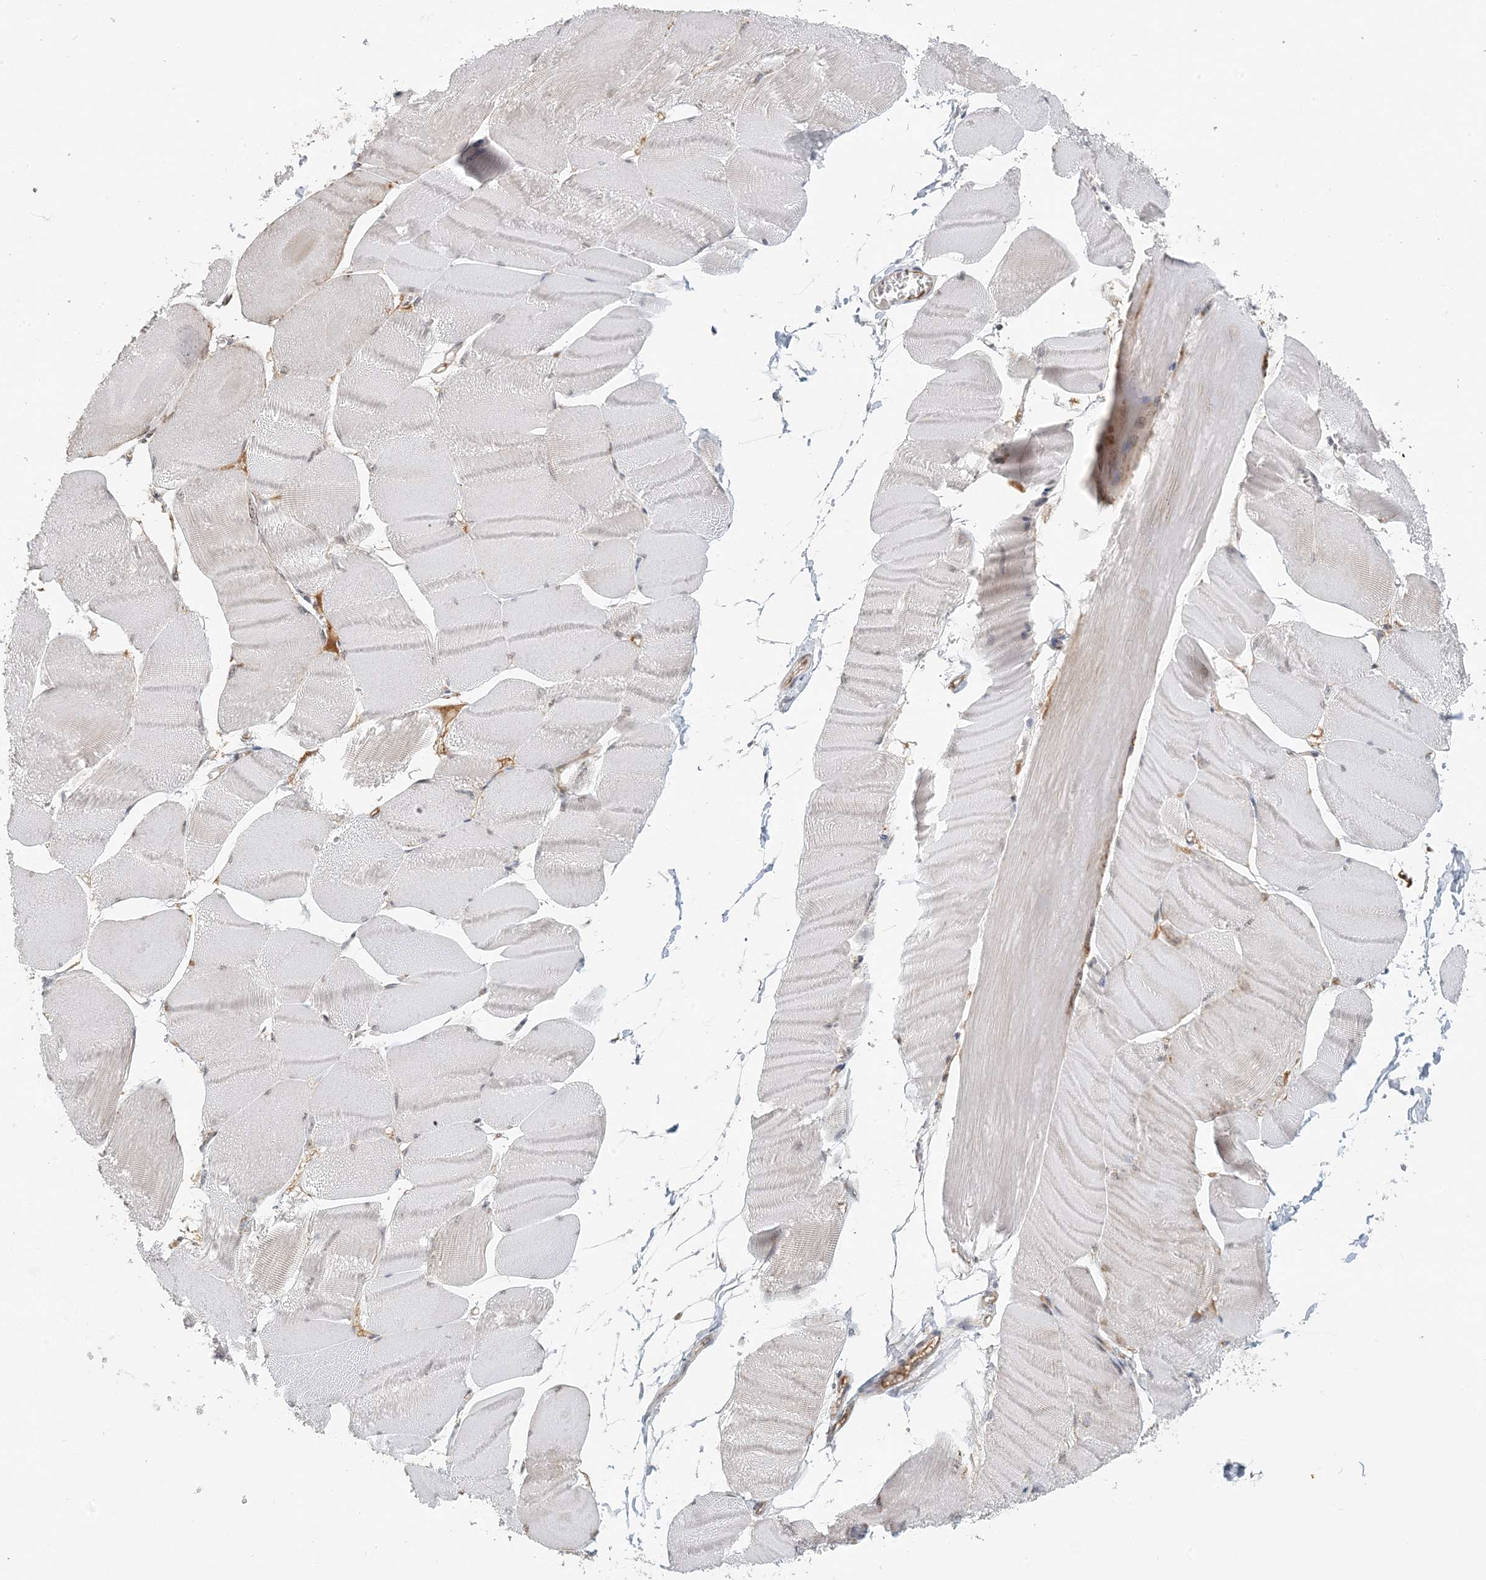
{"staining": {"intensity": "negative", "quantity": "none", "location": "none"}, "tissue": "skeletal muscle", "cell_type": "Myocytes", "image_type": "normal", "snomed": [{"axis": "morphology", "description": "Normal tissue, NOS"}, {"axis": "morphology", "description": "Basal cell carcinoma"}, {"axis": "topography", "description": "Skeletal muscle"}], "caption": "An IHC image of unremarkable skeletal muscle is shown. There is no staining in myocytes of skeletal muscle. (DAB IHC visualized using brightfield microscopy, high magnification).", "gene": "ZCCHC4", "patient": {"sex": "female", "age": 64}}